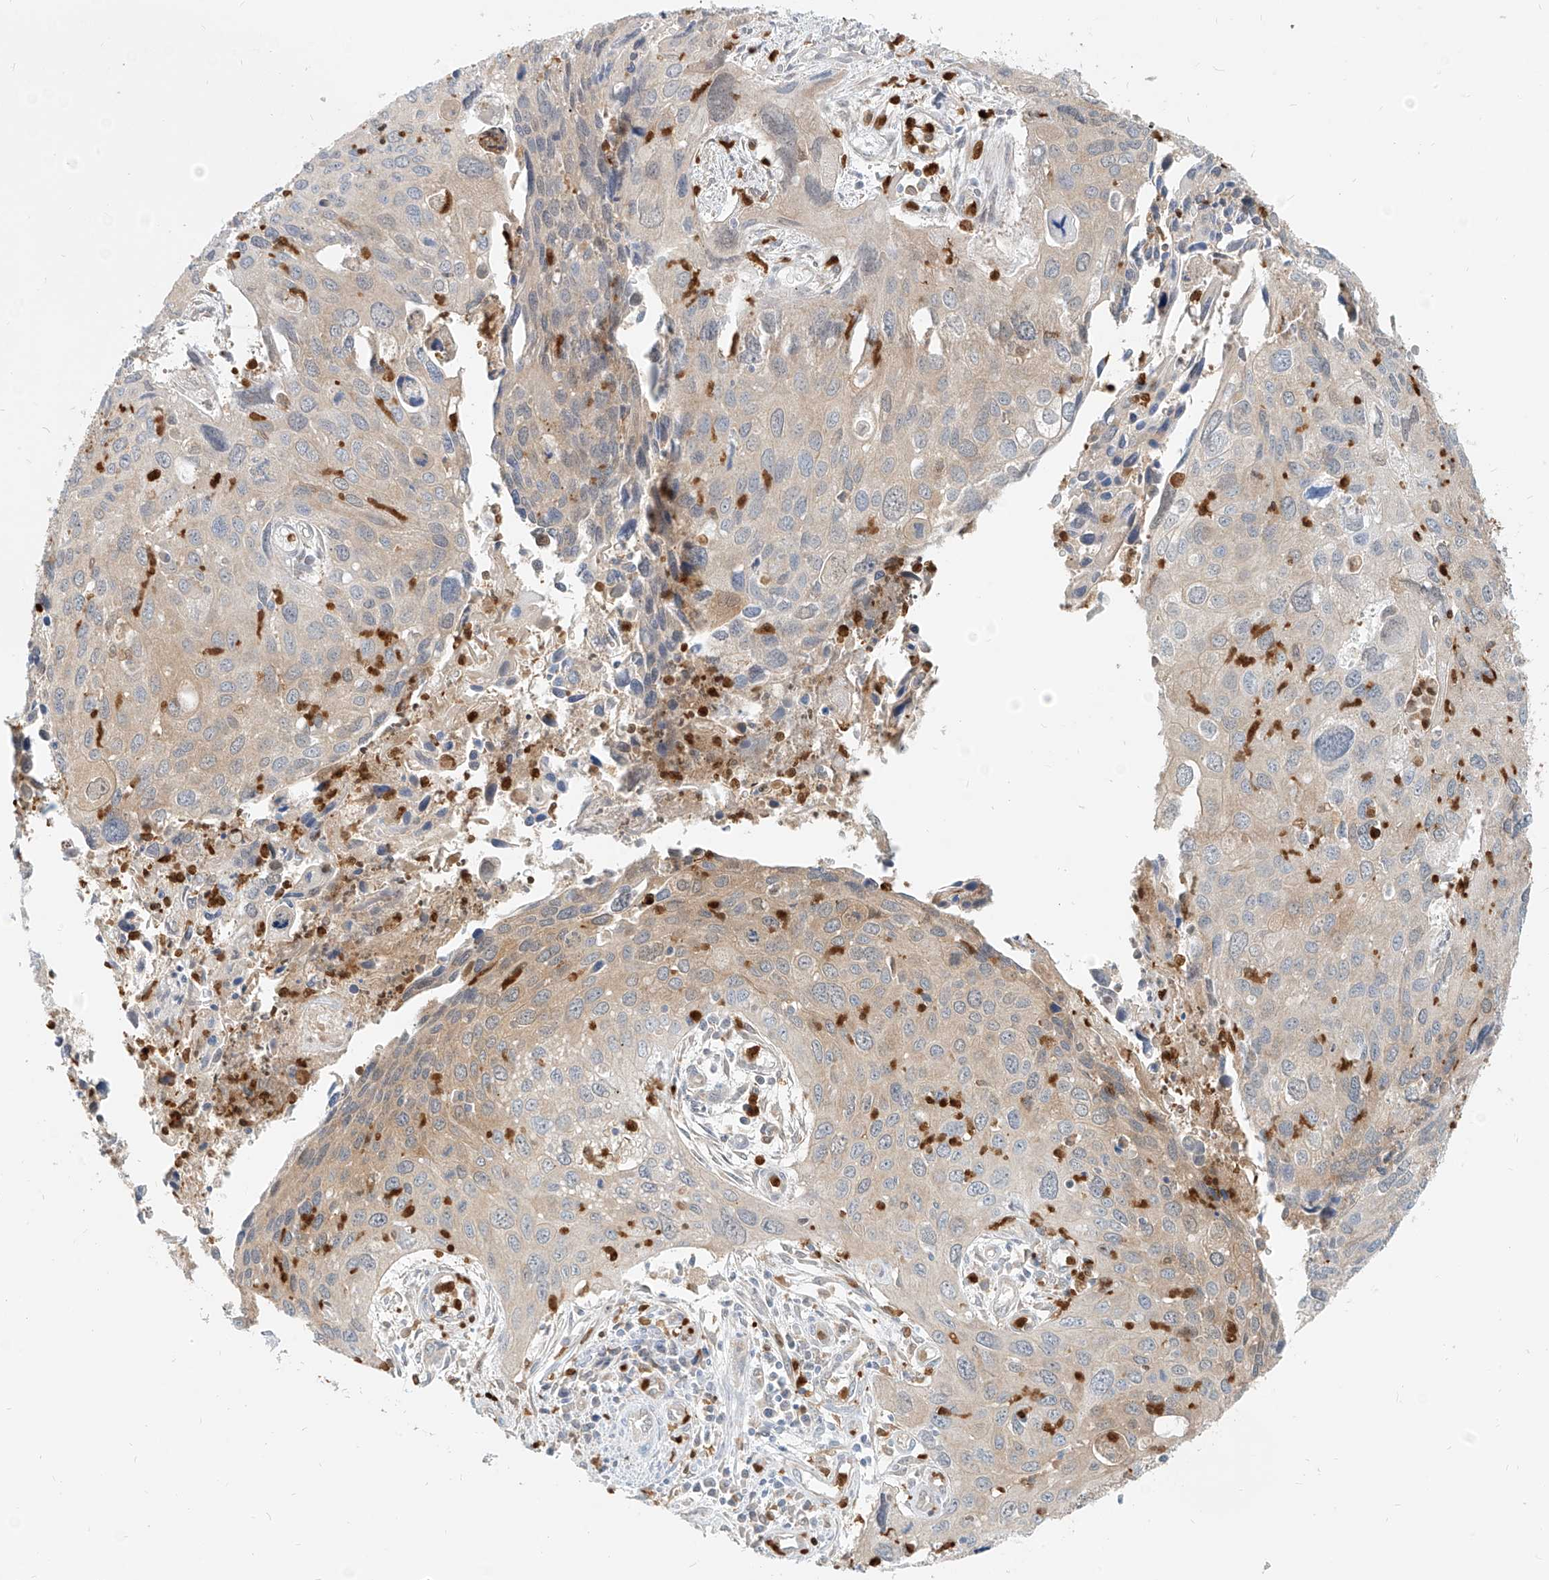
{"staining": {"intensity": "weak", "quantity": "25%-75%", "location": "cytoplasmic/membranous"}, "tissue": "cervical cancer", "cell_type": "Tumor cells", "image_type": "cancer", "snomed": [{"axis": "morphology", "description": "Squamous cell carcinoma, NOS"}, {"axis": "topography", "description": "Cervix"}], "caption": "A photomicrograph of cervical squamous cell carcinoma stained for a protein shows weak cytoplasmic/membranous brown staining in tumor cells.", "gene": "PGD", "patient": {"sex": "female", "age": 55}}